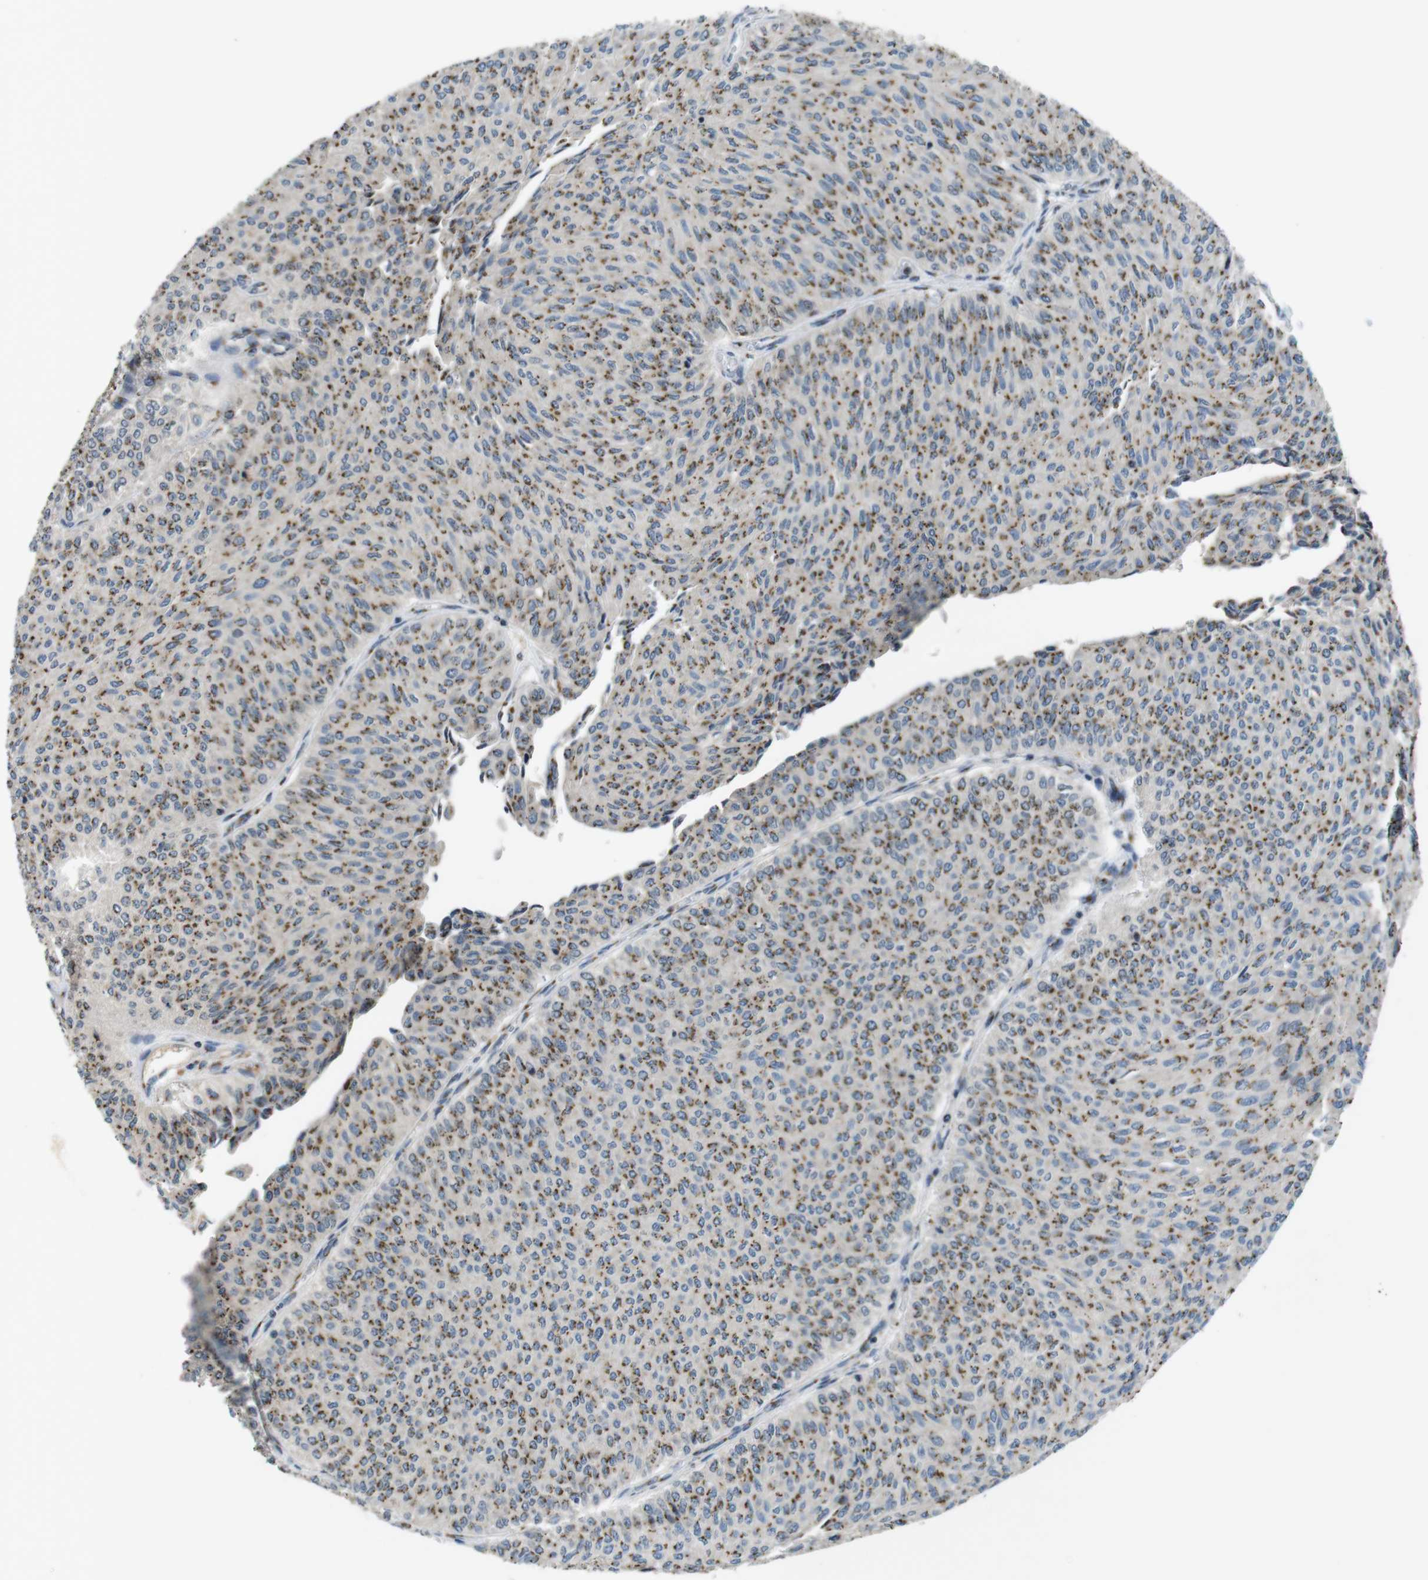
{"staining": {"intensity": "moderate", "quantity": ">75%", "location": "cytoplasmic/membranous"}, "tissue": "urothelial cancer", "cell_type": "Tumor cells", "image_type": "cancer", "snomed": [{"axis": "morphology", "description": "Urothelial carcinoma, Low grade"}, {"axis": "topography", "description": "Urinary bladder"}], "caption": "Tumor cells display moderate cytoplasmic/membranous expression in approximately >75% of cells in low-grade urothelial carcinoma.", "gene": "ZFPL1", "patient": {"sex": "male", "age": 78}}